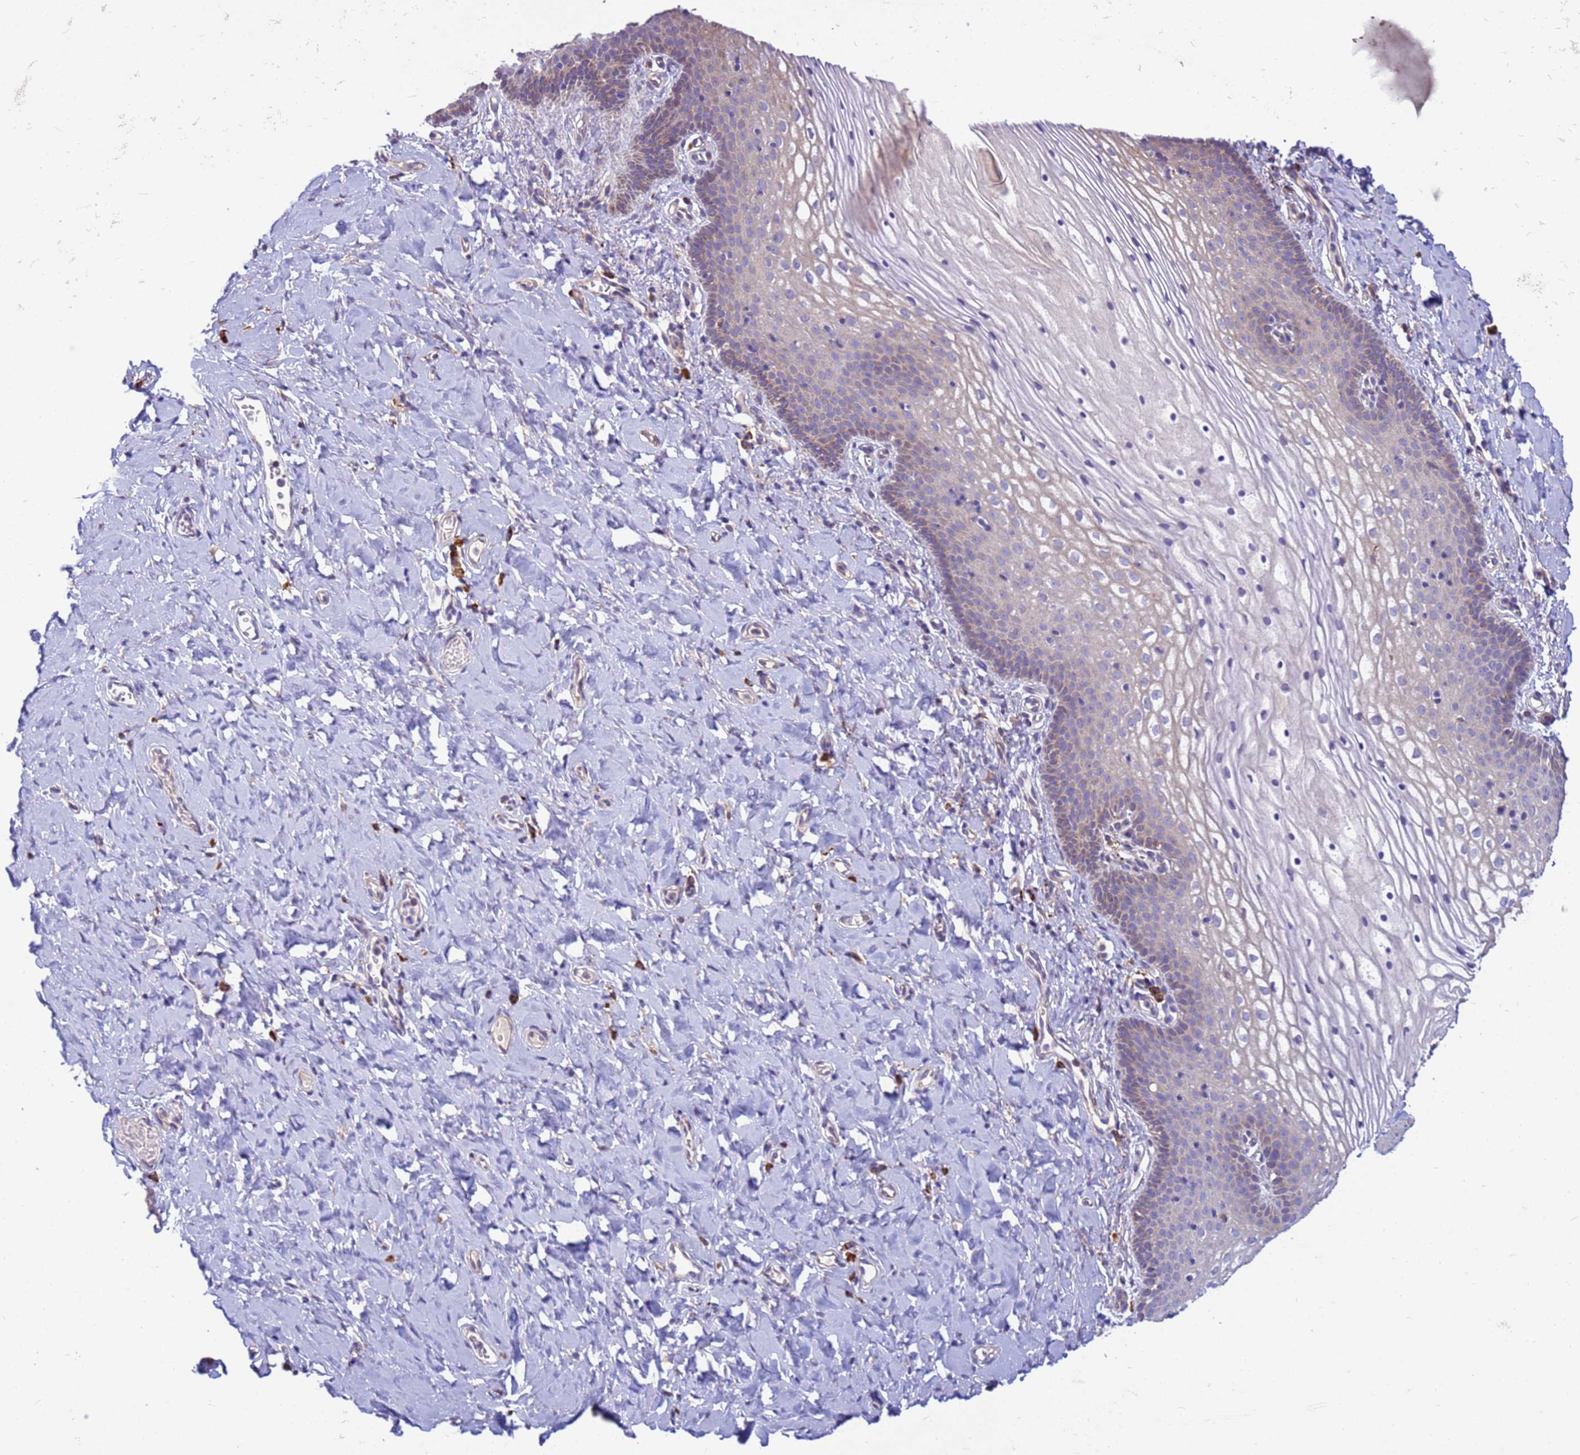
{"staining": {"intensity": "weak", "quantity": "25%-75%", "location": "cytoplasmic/membranous"}, "tissue": "vagina", "cell_type": "Squamous epithelial cells", "image_type": "normal", "snomed": [{"axis": "morphology", "description": "Normal tissue, NOS"}, {"axis": "topography", "description": "Vagina"}], "caption": "Immunohistochemical staining of normal human vagina displays 25%-75% levels of weak cytoplasmic/membranous protein expression in about 25%-75% of squamous epithelial cells.", "gene": "THAP5", "patient": {"sex": "female", "age": 60}}